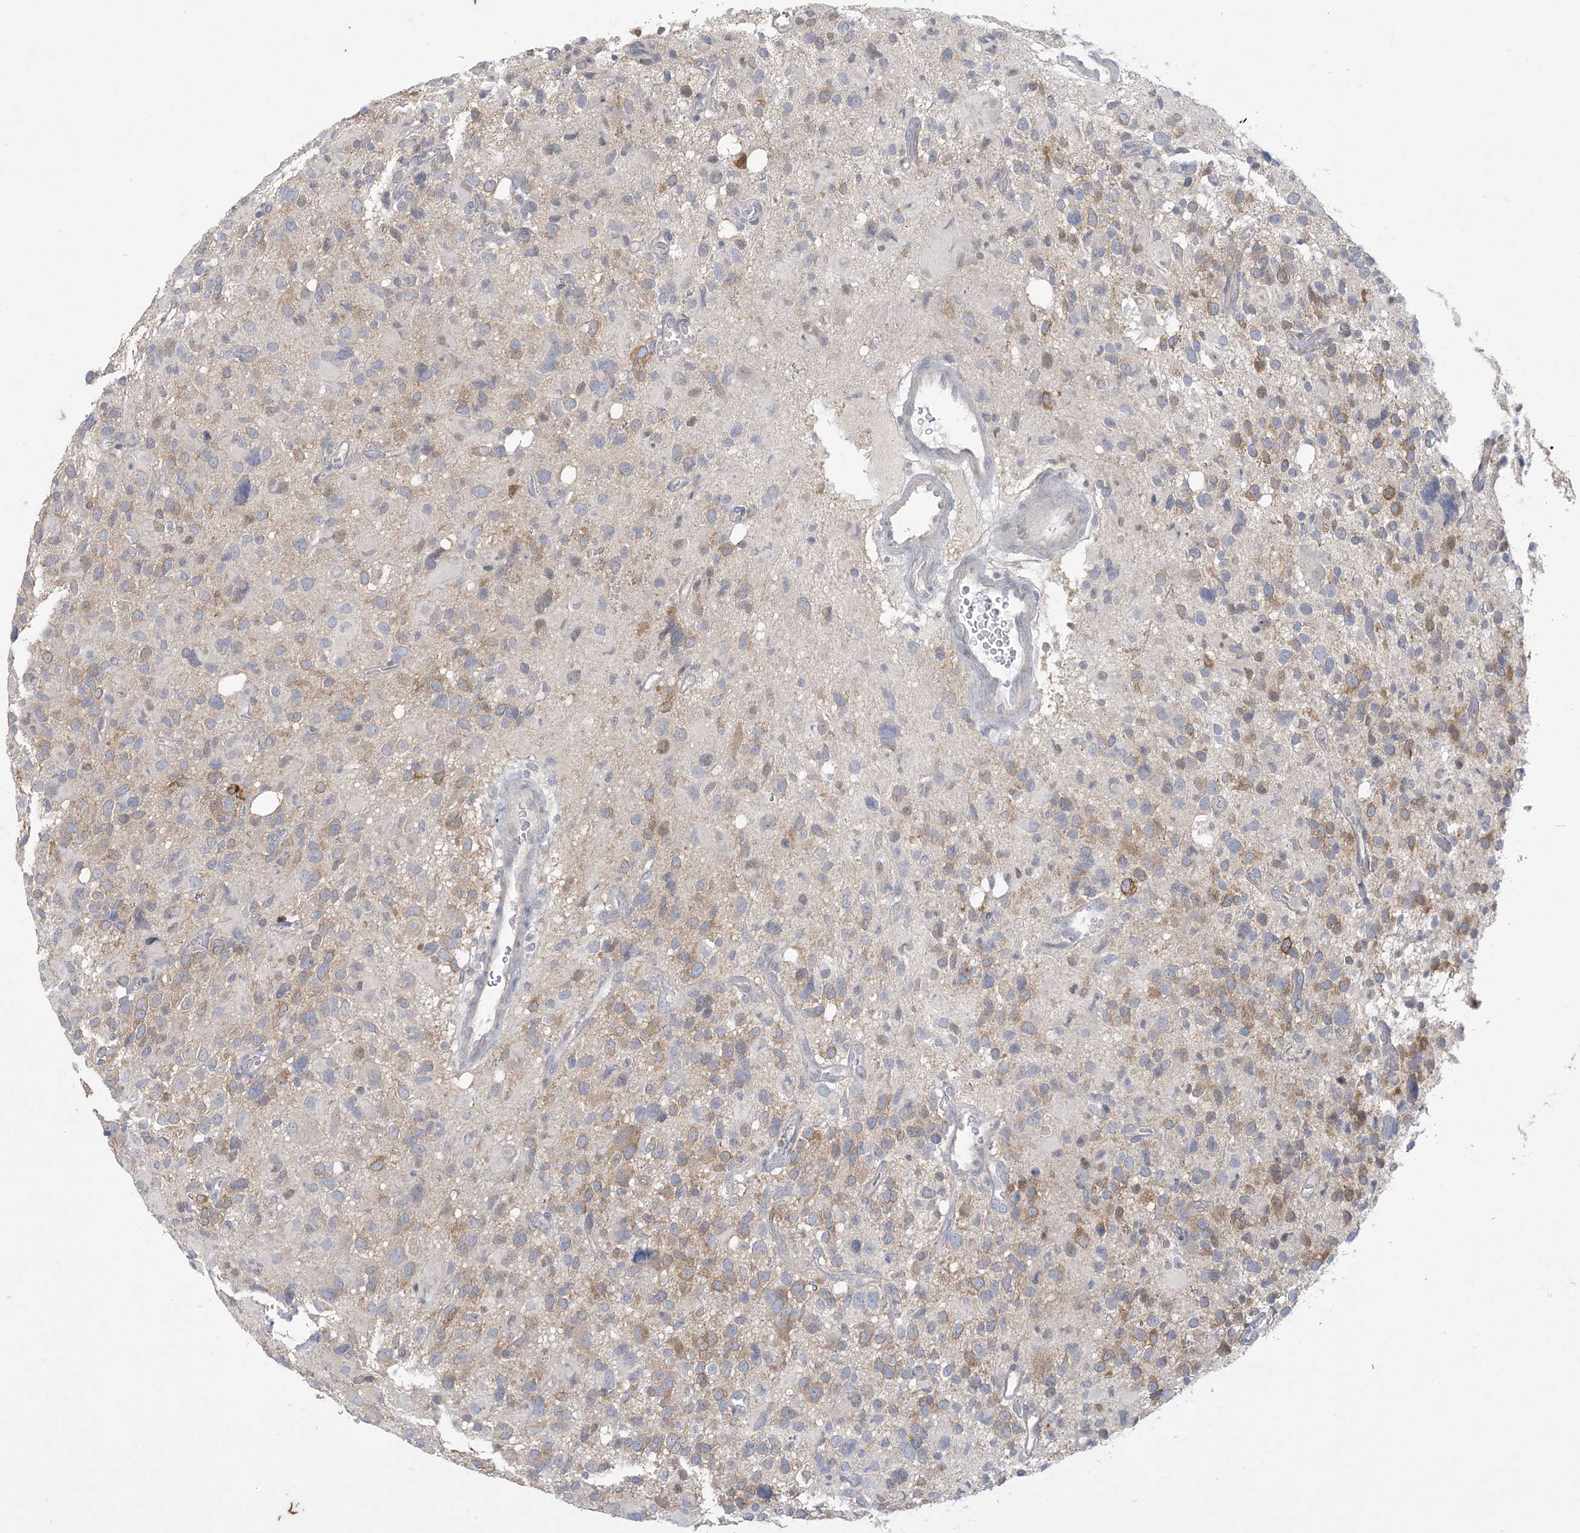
{"staining": {"intensity": "moderate", "quantity": "<25%", "location": "cytoplasmic/membranous"}, "tissue": "glioma", "cell_type": "Tumor cells", "image_type": "cancer", "snomed": [{"axis": "morphology", "description": "Glioma, malignant, High grade"}, {"axis": "topography", "description": "Brain"}], "caption": "This micrograph exhibits IHC staining of glioma, with low moderate cytoplasmic/membranous positivity in about <25% of tumor cells.", "gene": "KIF3A", "patient": {"sex": "male", "age": 48}}